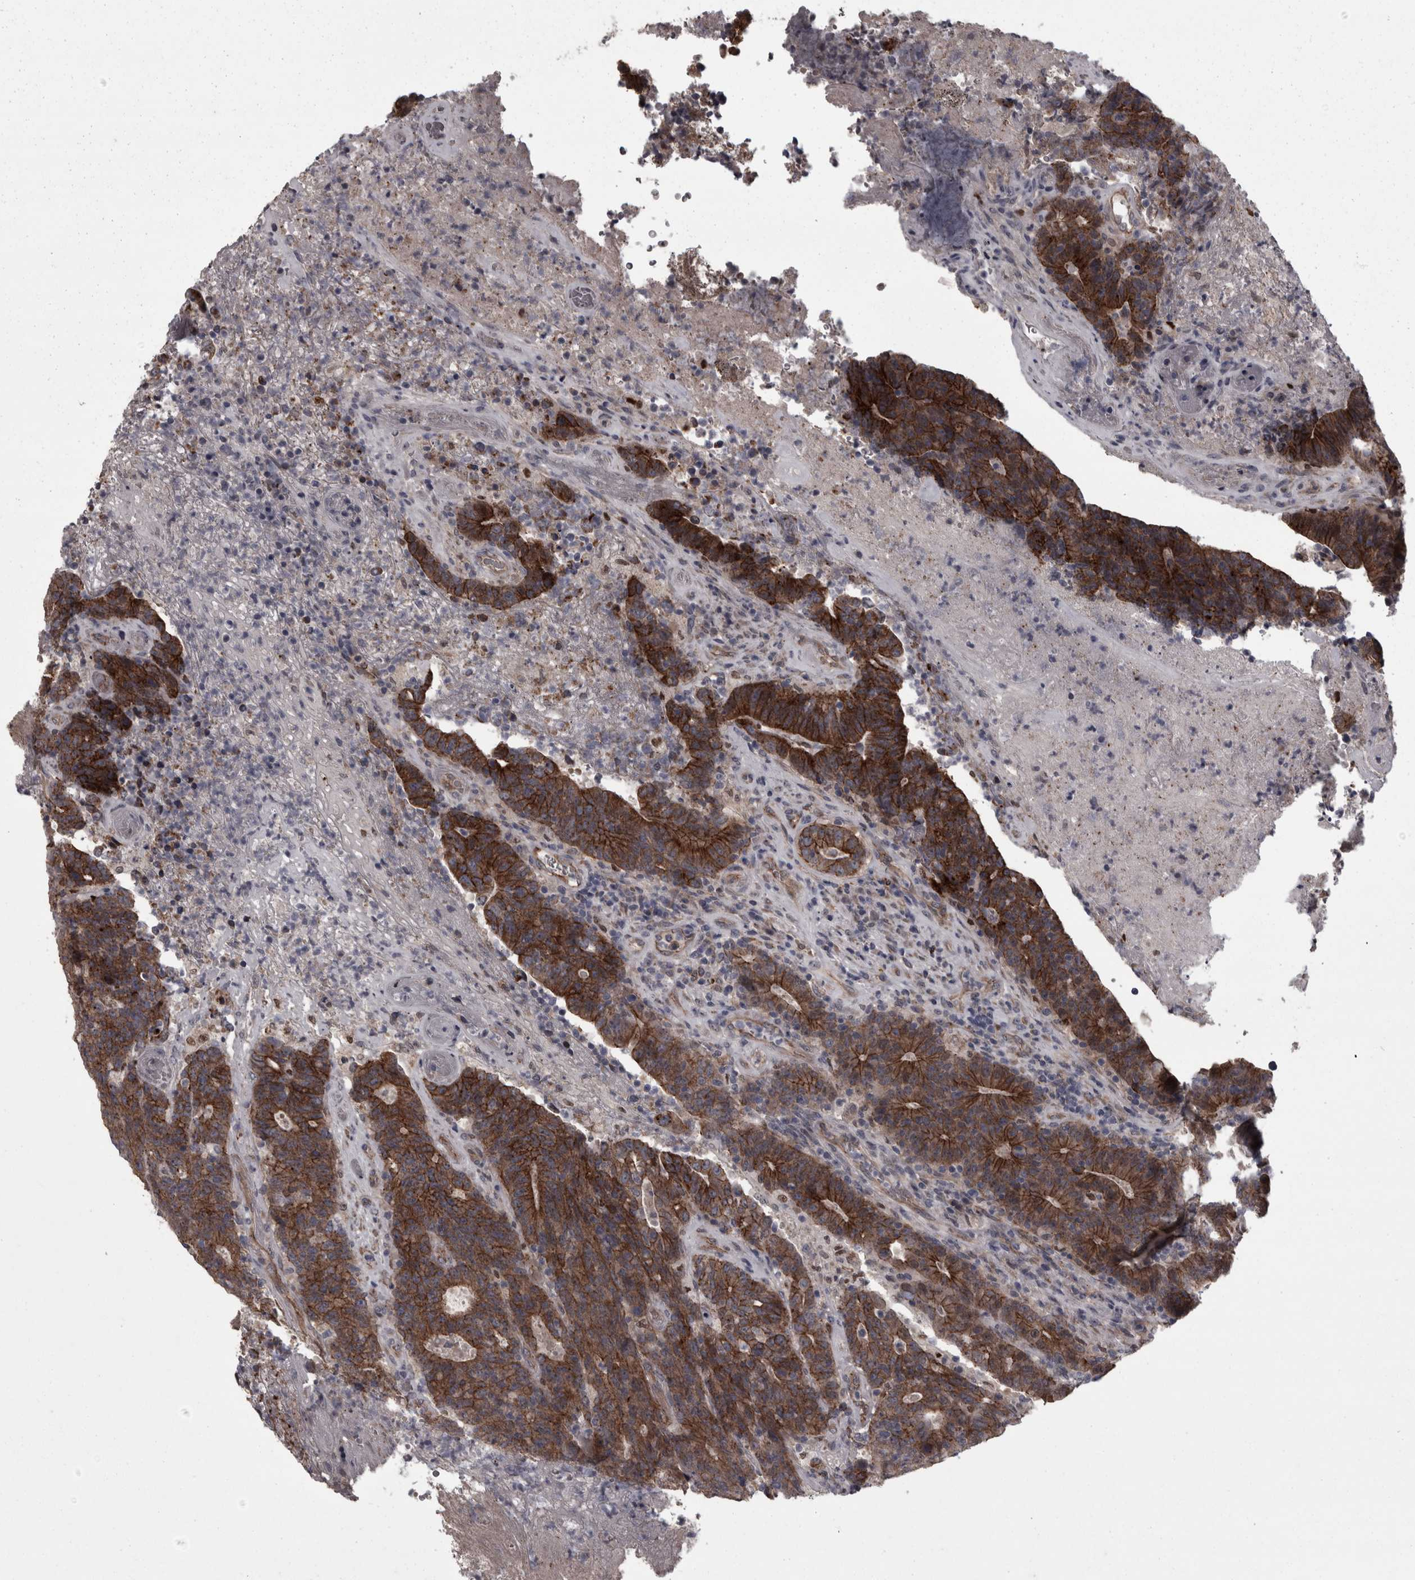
{"staining": {"intensity": "strong", "quantity": ">75%", "location": "cytoplasmic/membranous"}, "tissue": "colorectal cancer", "cell_type": "Tumor cells", "image_type": "cancer", "snomed": [{"axis": "morphology", "description": "Normal tissue, NOS"}, {"axis": "morphology", "description": "Adenocarcinoma, NOS"}, {"axis": "topography", "description": "Colon"}], "caption": "Brown immunohistochemical staining in colorectal cancer (adenocarcinoma) shows strong cytoplasmic/membranous expression in approximately >75% of tumor cells.", "gene": "PCDH17", "patient": {"sex": "female", "age": 75}}